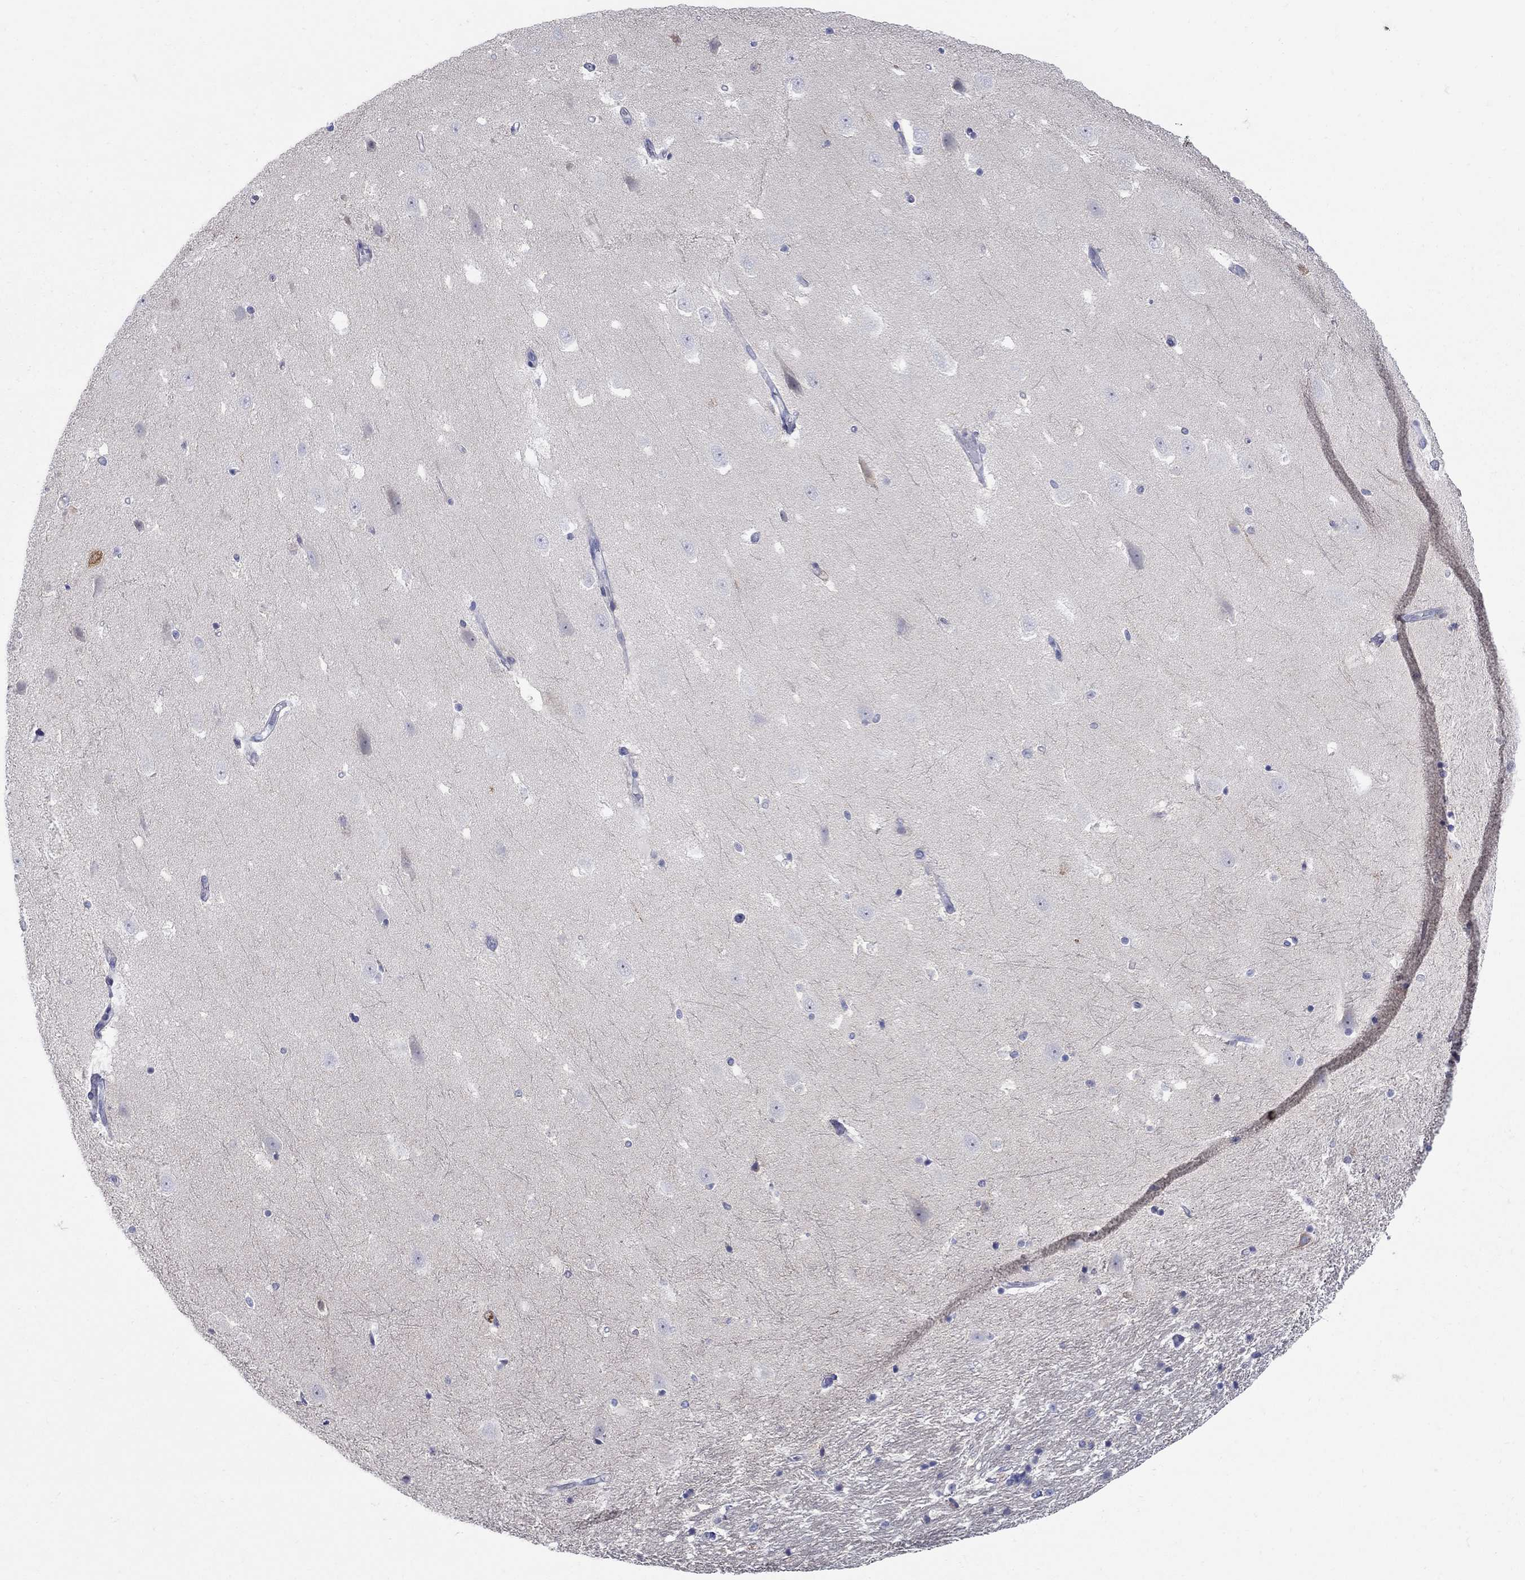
{"staining": {"intensity": "negative", "quantity": "none", "location": "none"}, "tissue": "hippocampus", "cell_type": "Glial cells", "image_type": "normal", "snomed": [{"axis": "morphology", "description": "Normal tissue, NOS"}, {"axis": "topography", "description": "Hippocampus"}], "caption": "This is a histopathology image of IHC staining of normal hippocampus, which shows no staining in glial cells. The staining was performed using DAB (3,3'-diaminobenzidine) to visualize the protein expression in brown, while the nuclei were stained in blue with hematoxylin (Magnification: 20x).", "gene": "REEP2", "patient": {"sex": "male", "age": 49}}